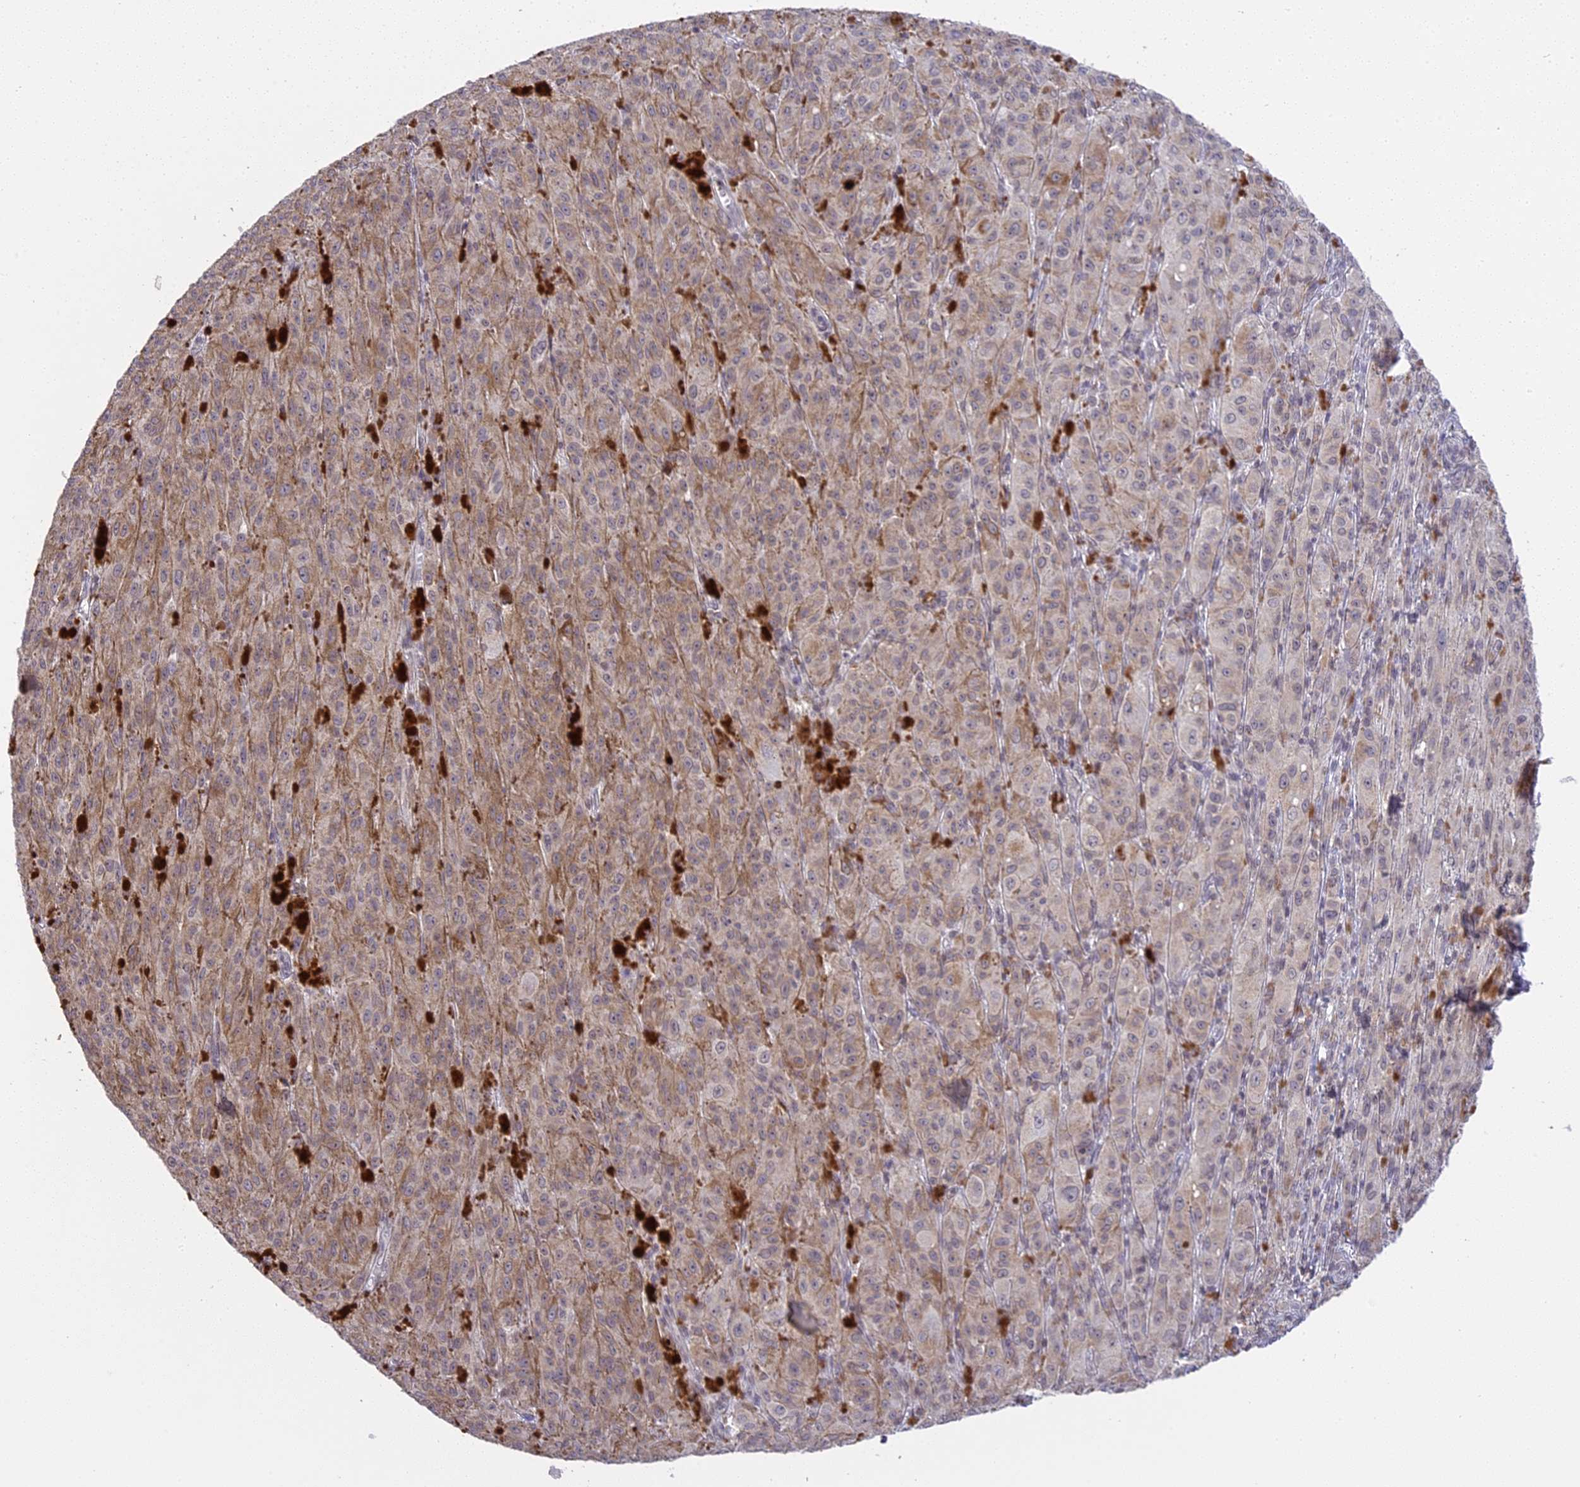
{"staining": {"intensity": "weak", "quantity": "25%-75%", "location": "cytoplasmic/membranous"}, "tissue": "melanoma", "cell_type": "Tumor cells", "image_type": "cancer", "snomed": [{"axis": "morphology", "description": "Malignant melanoma, NOS"}, {"axis": "topography", "description": "Skin"}], "caption": "There is low levels of weak cytoplasmic/membranous expression in tumor cells of malignant melanoma, as demonstrated by immunohistochemical staining (brown color).", "gene": "ERG28", "patient": {"sex": "female", "age": 52}}